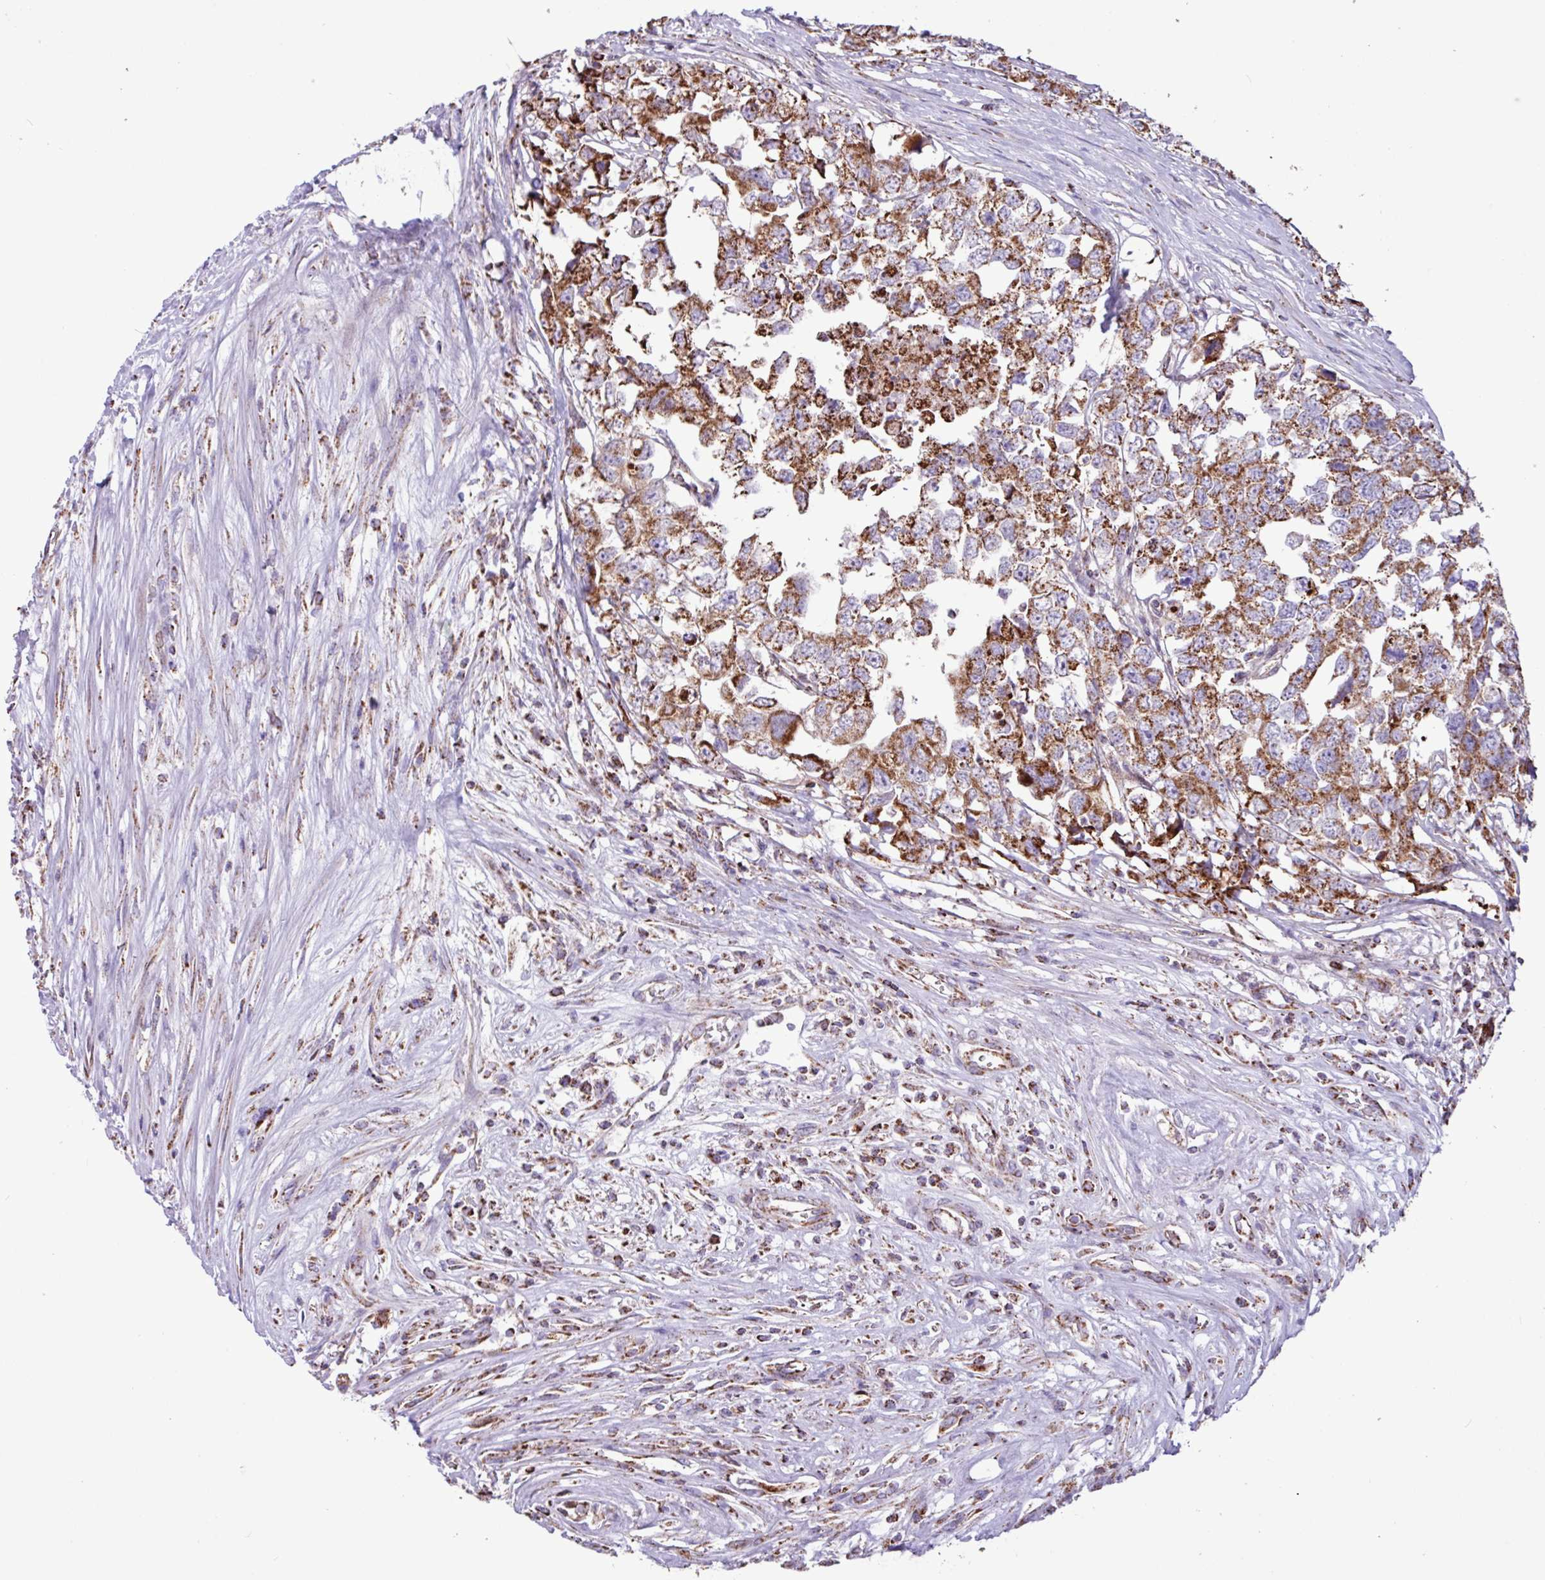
{"staining": {"intensity": "moderate", "quantity": ">75%", "location": "cytoplasmic/membranous"}, "tissue": "testis cancer", "cell_type": "Tumor cells", "image_type": "cancer", "snomed": [{"axis": "morphology", "description": "Carcinoma, Embryonal, NOS"}, {"axis": "topography", "description": "Testis"}], "caption": "Protein expression analysis of human testis embryonal carcinoma reveals moderate cytoplasmic/membranous positivity in about >75% of tumor cells.", "gene": "RTL3", "patient": {"sex": "male", "age": 22}}